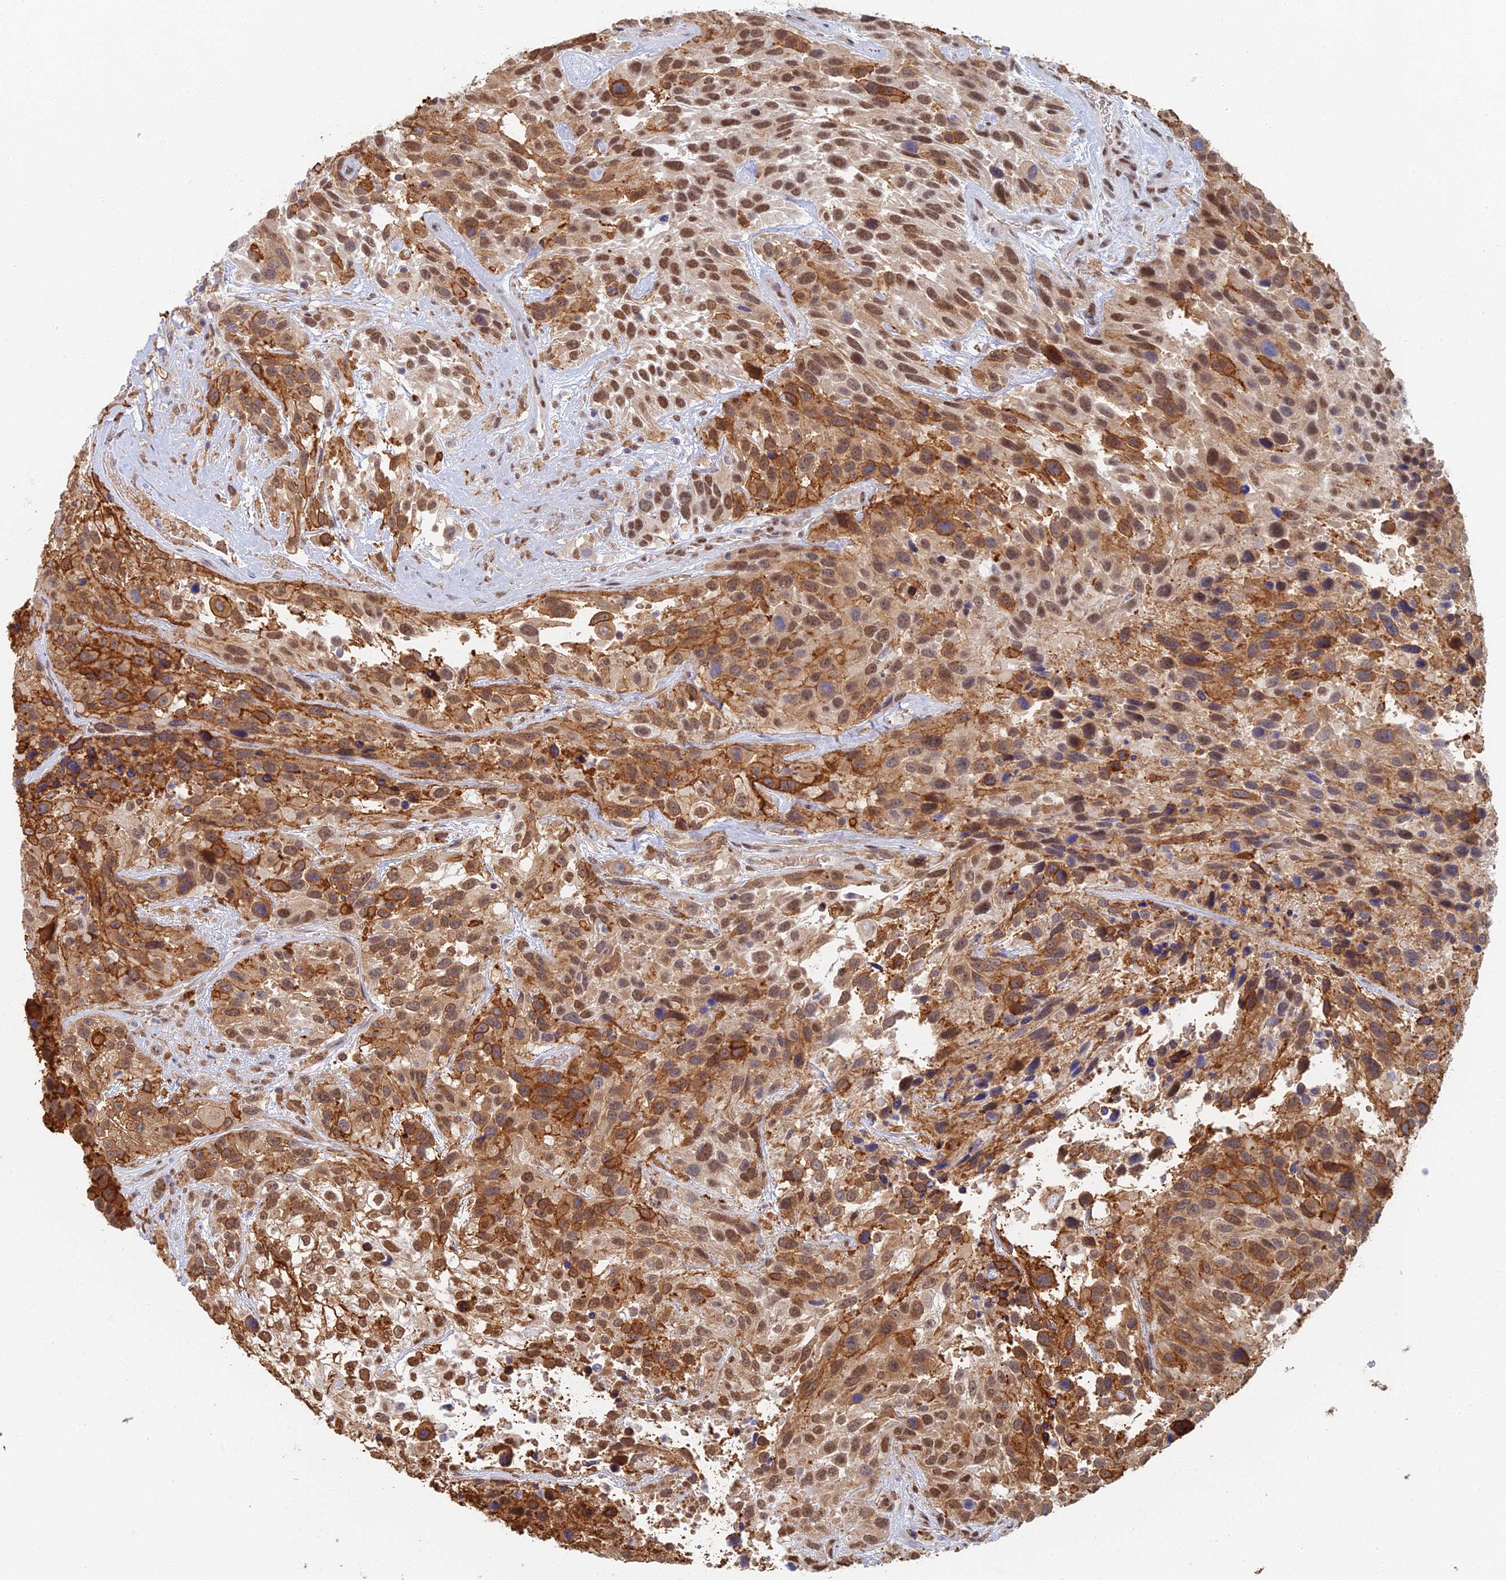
{"staining": {"intensity": "strong", "quantity": ">75%", "location": "cytoplasmic/membranous,nuclear"}, "tissue": "urothelial cancer", "cell_type": "Tumor cells", "image_type": "cancer", "snomed": [{"axis": "morphology", "description": "Urothelial carcinoma, High grade"}, {"axis": "topography", "description": "Urinary bladder"}], "caption": "Urothelial cancer stained with immunohistochemistry displays strong cytoplasmic/membranous and nuclear expression in about >75% of tumor cells. (Brightfield microscopy of DAB IHC at high magnification).", "gene": "GPATCH1", "patient": {"sex": "female", "age": 70}}